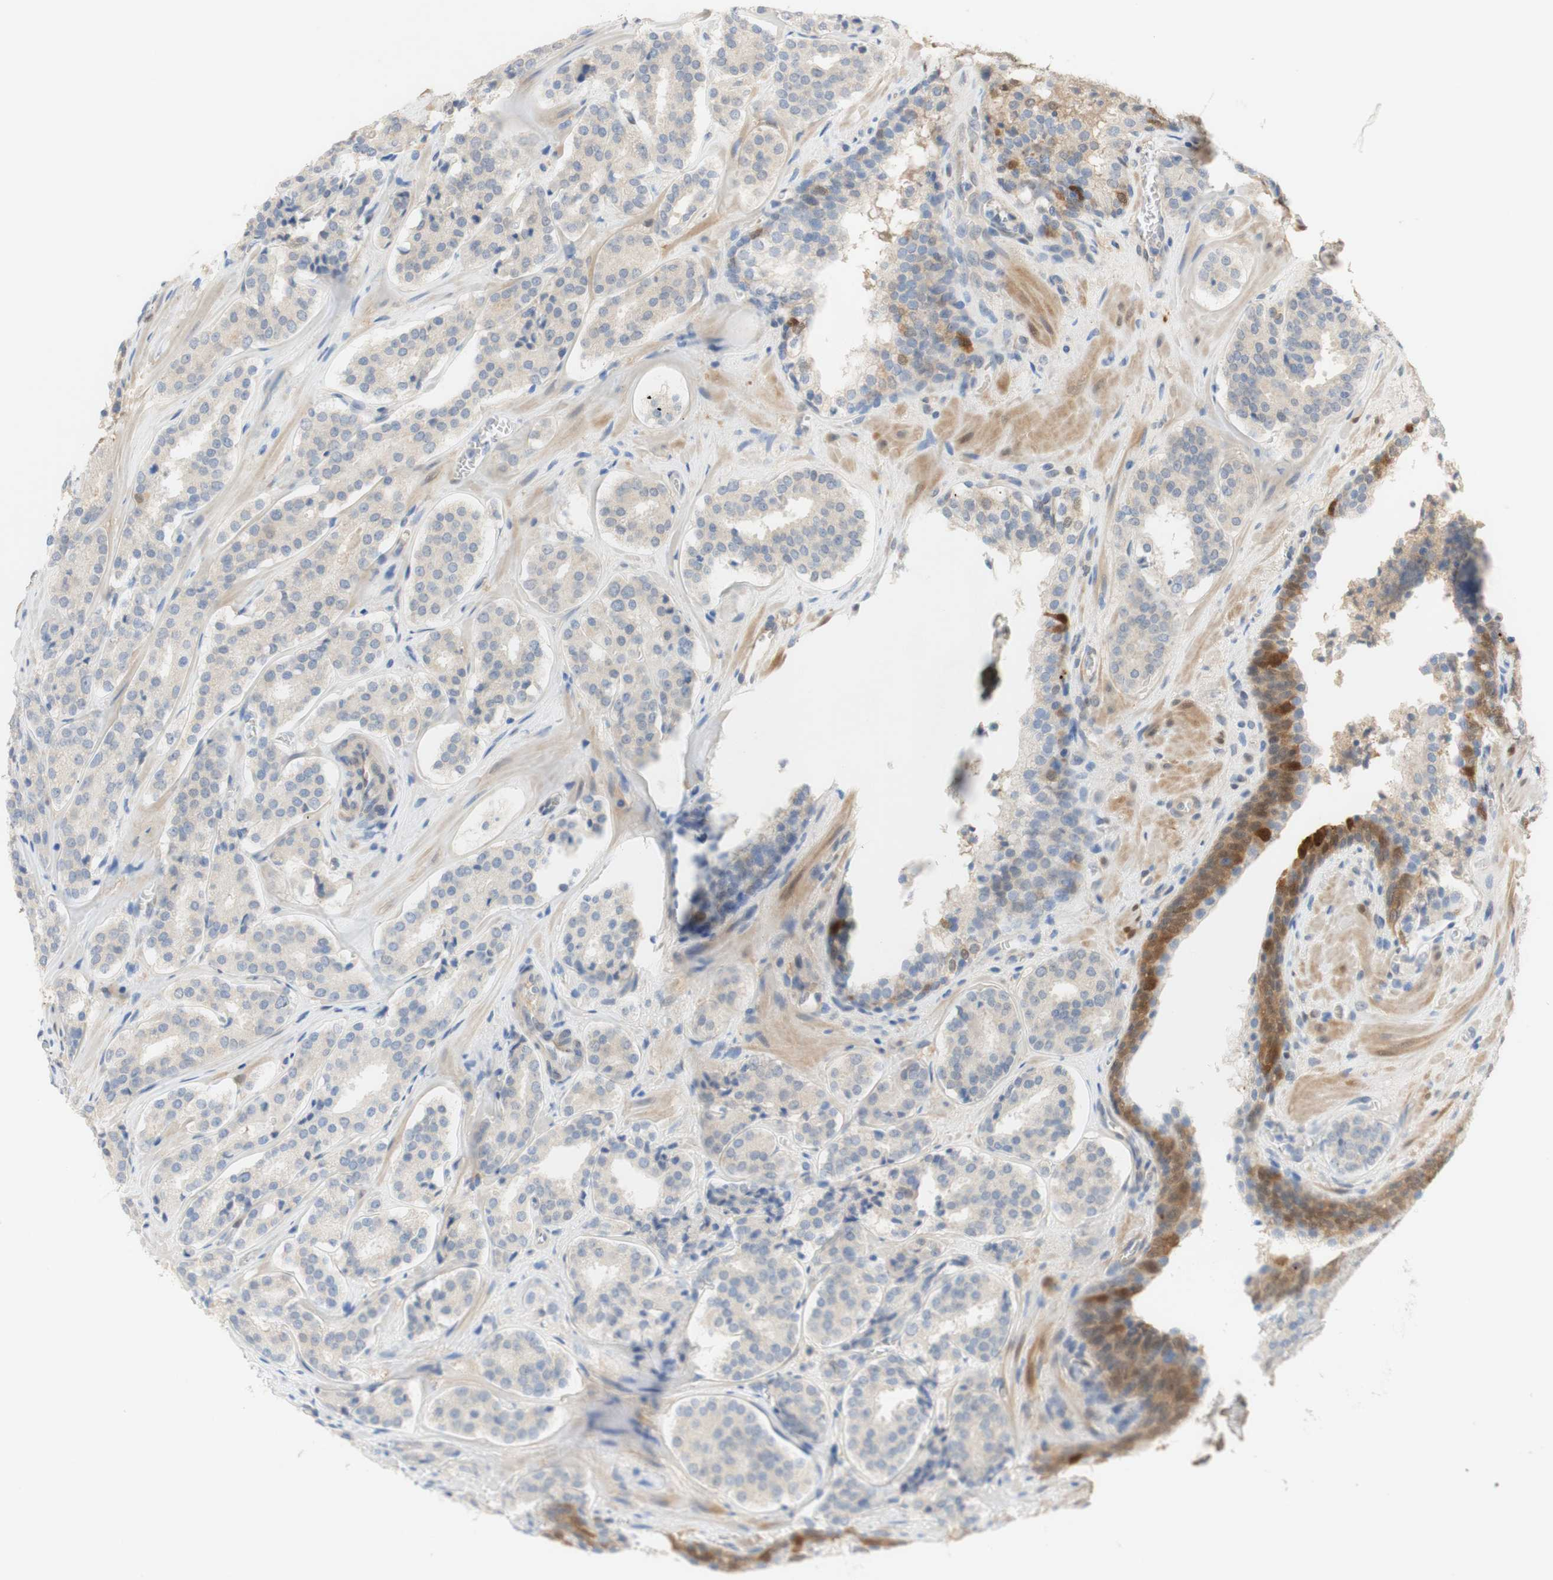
{"staining": {"intensity": "negative", "quantity": "none", "location": "none"}, "tissue": "prostate cancer", "cell_type": "Tumor cells", "image_type": "cancer", "snomed": [{"axis": "morphology", "description": "Adenocarcinoma, High grade"}, {"axis": "topography", "description": "Prostate"}], "caption": "This image is of prostate cancer stained with immunohistochemistry (IHC) to label a protein in brown with the nuclei are counter-stained blue. There is no positivity in tumor cells. (DAB (3,3'-diaminobenzidine) immunohistochemistry (IHC) visualized using brightfield microscopy, high magnification).", "gene": "SELENBP1", "patient": {"sex": "male", "age": 60}}